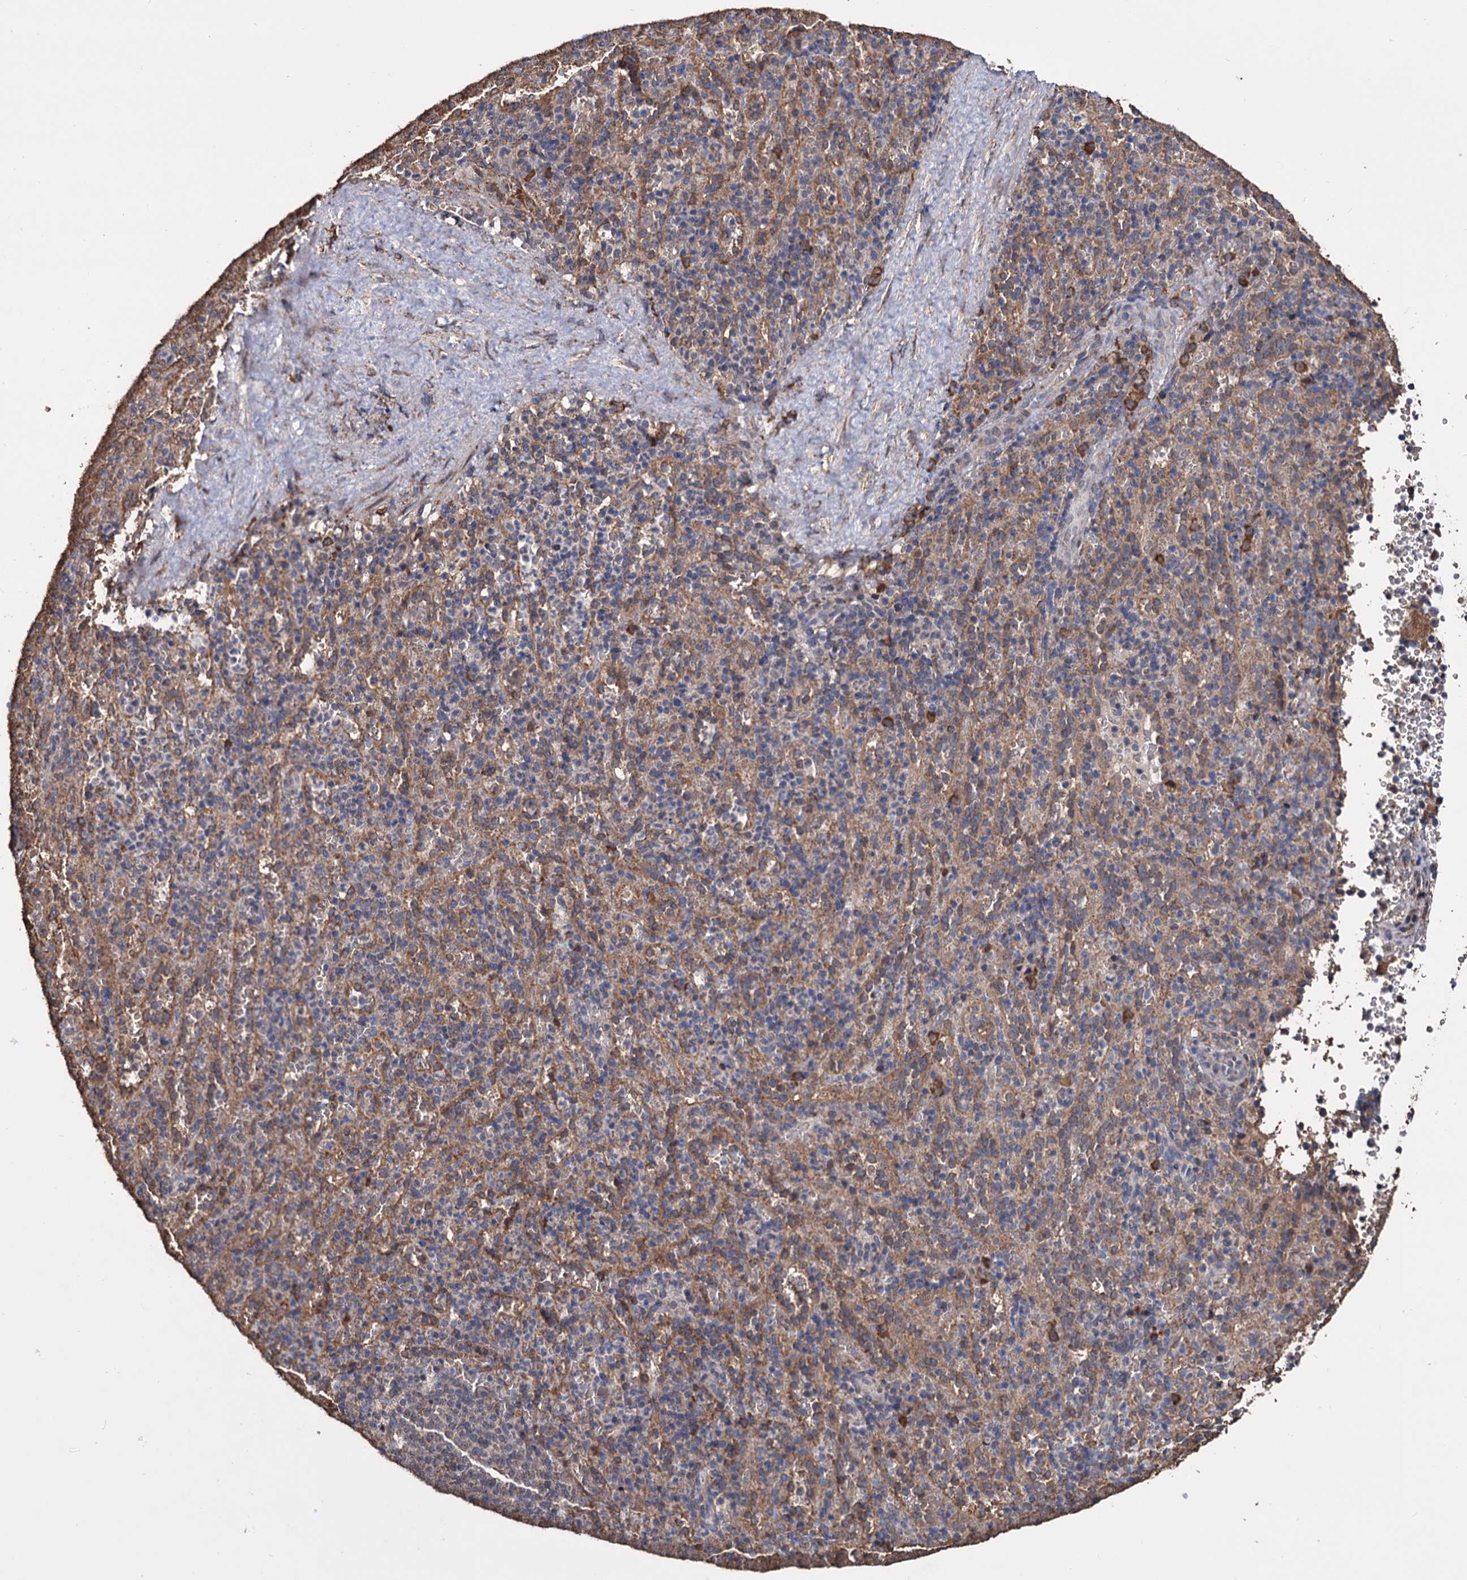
{"staining": {"intensity": "weak", "quantity": "25%-75%", "location": "cytoplasmic/membranous"}, "tissue": "spleen", "cell_type": "Cells in red pulp", "image_type": "normal", "snomed": [{"axis": "morphology", "description": "Normal tissue, NOS"}, {"axis": "topography", "description": "Spleen"}], "caption": "Cells in red pulp show low levels of weak cytoplasmic/membranous staining in approximately 25%-75% of cells in unremarkable spleen. The staining was performed using DAB, with brown indicating positive protein expression. Nuclei are stained blue with hematoxylin.", "gene": "TBC1D12", "patient": {"sex": "female", "age": 21}}